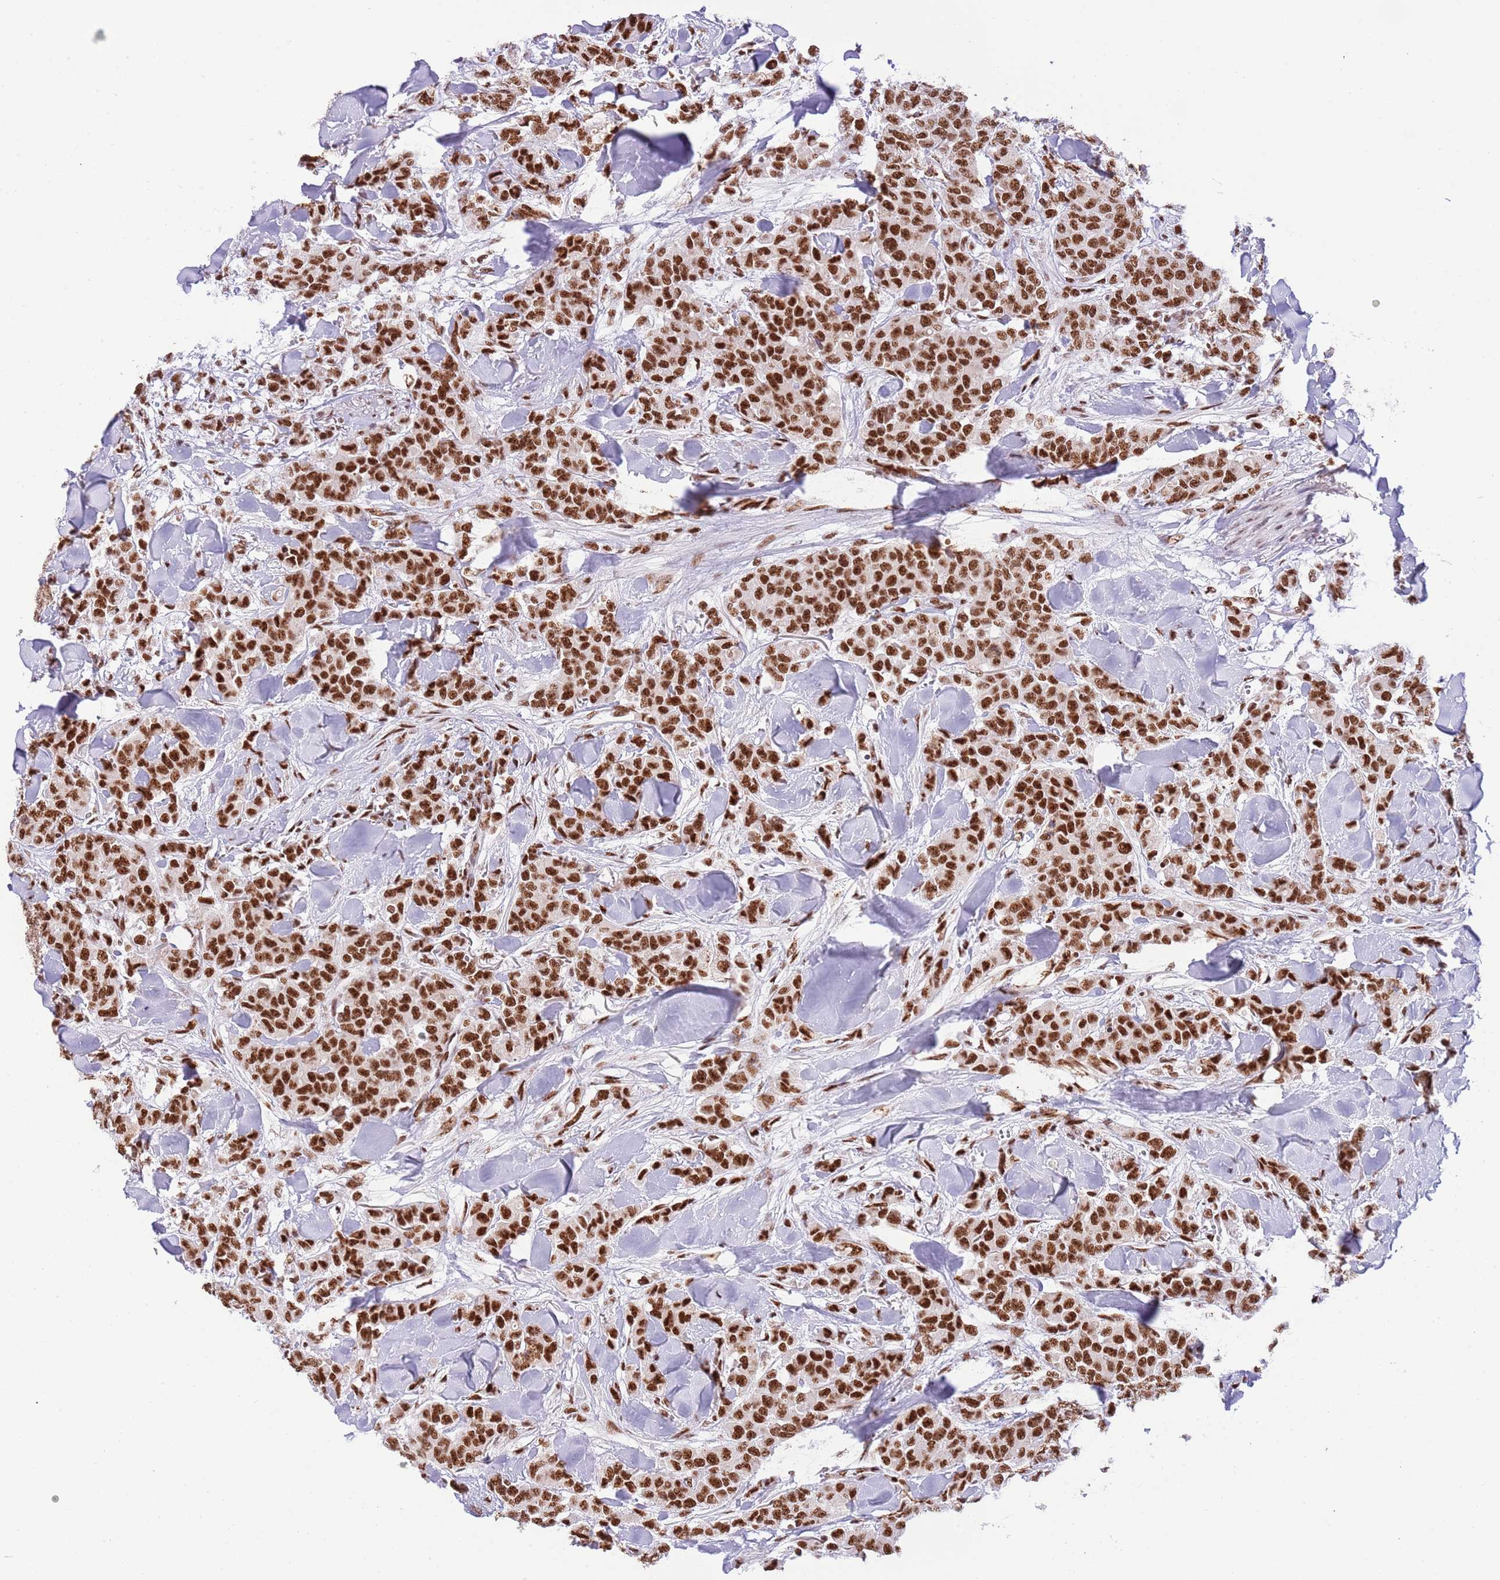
{"staining": {"intensity": "strong", "quantity": ">75%", "location": "nuclear"}, "tissue": "breast cancer", "cell_type": "Tumor cells", "image_type": "cancer", "snomed": [{"axis": "morphology", "description": "Lobular carcinoma"}, {"axis": "topography", "description": "Breast"}], "caption": "Immunohistochemistry of human breast lobular carcinoma demonstrates high levels of strong nuclear staining in about >75% of tumor cells. The staining was performed using DAB, with brown indicating positive protein expression. Nuclei are stained blue with hematoxylin.", "gene": "SF3A2", "patient": {"sex": "female", "age": 91}}